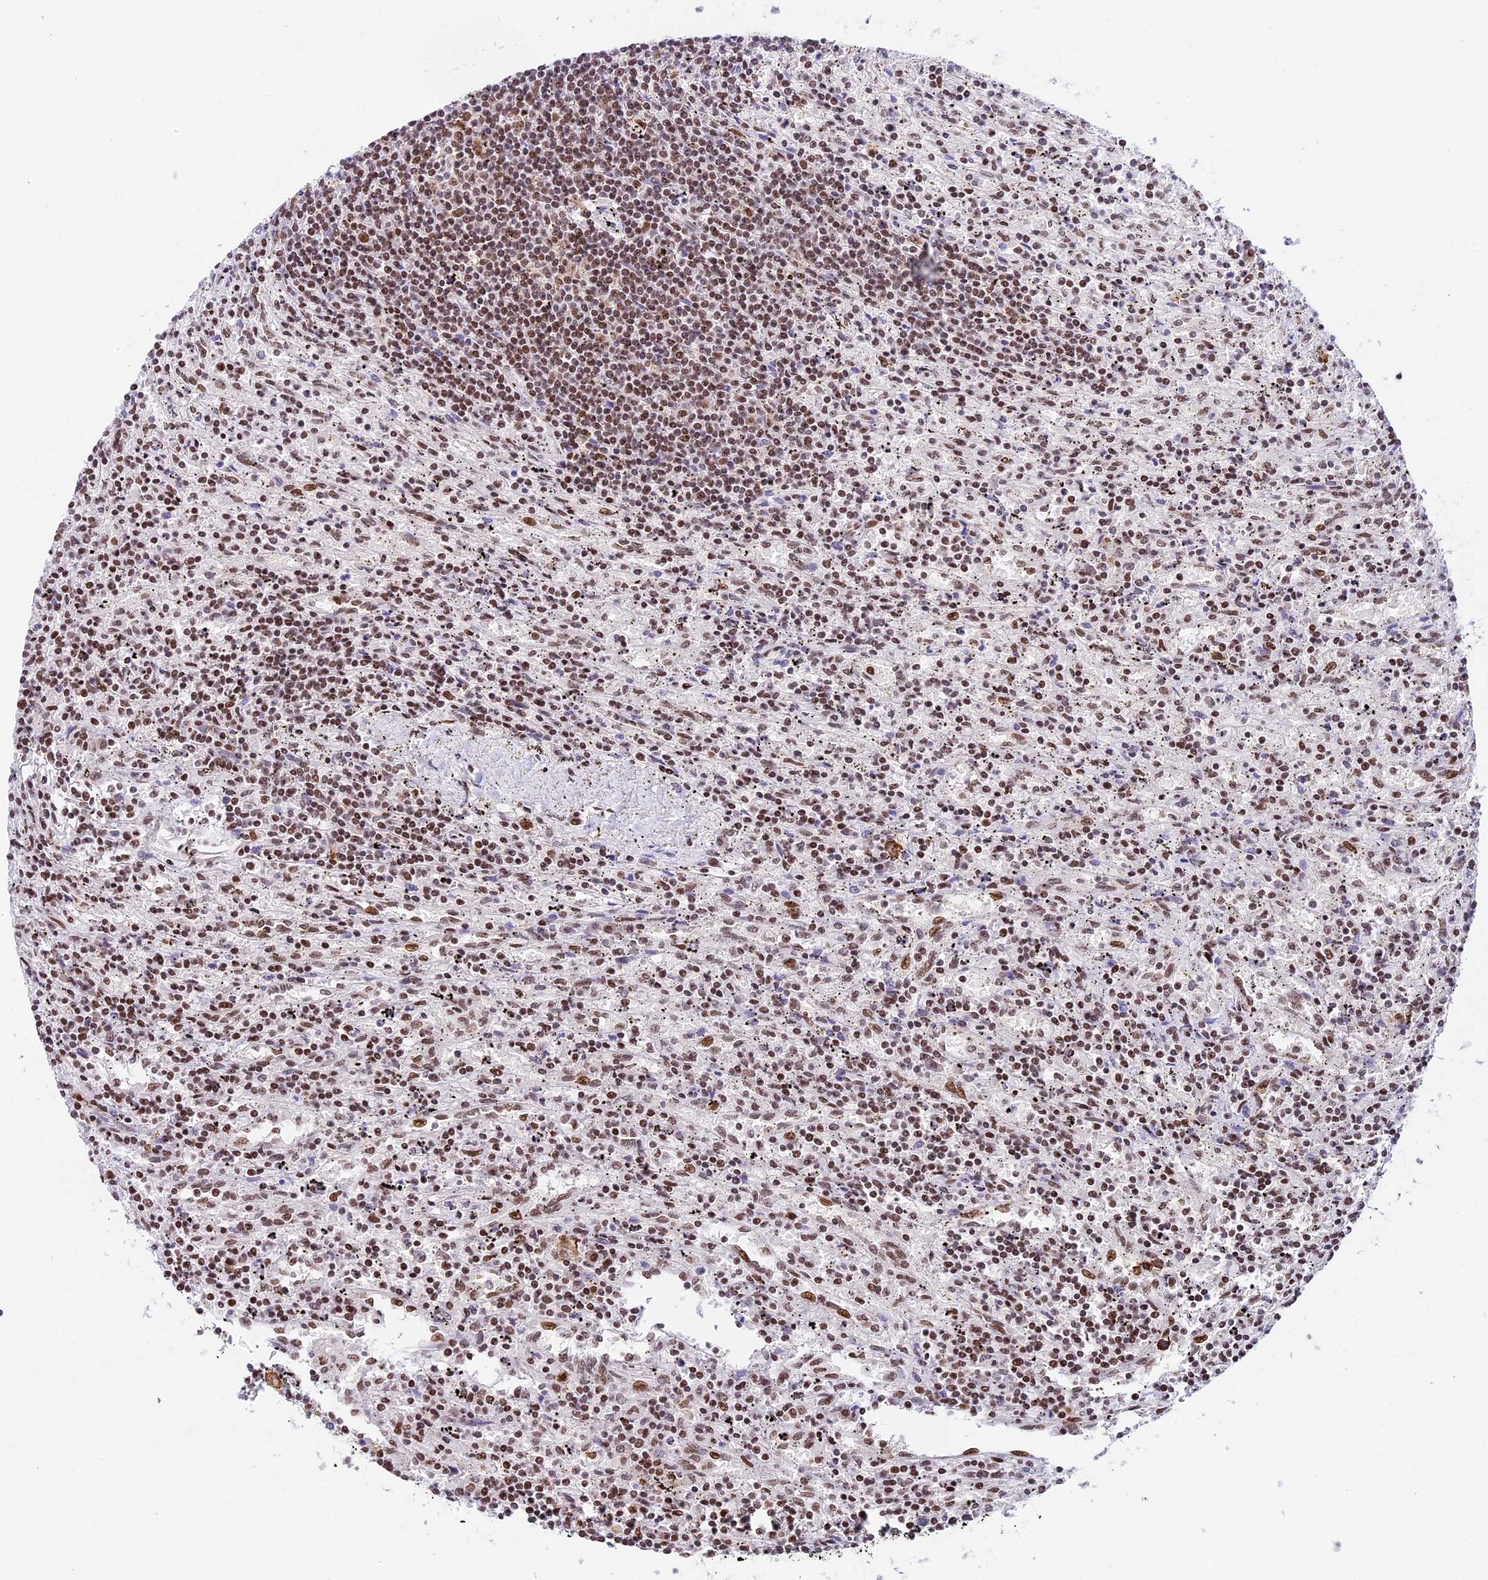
{"staining": {"intensity": "moderate", "quantity": ">75%", "location": "nuclear"}, "tissue": "lymphoma", "cell_type": "Tumor cells", "image_type": "cancer", "snomed": [{"axis": "morphology", "description": "Malignant lymphoma, non-Hodgkin's type, Low grade"}, {"axis": "topography", "description": "Spleen"}], "caption": "The micrograph reveals a brown stain indicating the presence of a protein in the nuclear of tumor cells in malignant lymphoma, non-Hodgkin's type (low-grade). Immunohistochemistry stains the protein in brown and the nuclei are stained blue.", "gene": "SBNO1", "patient": {"sex": "male", "age": 76}}